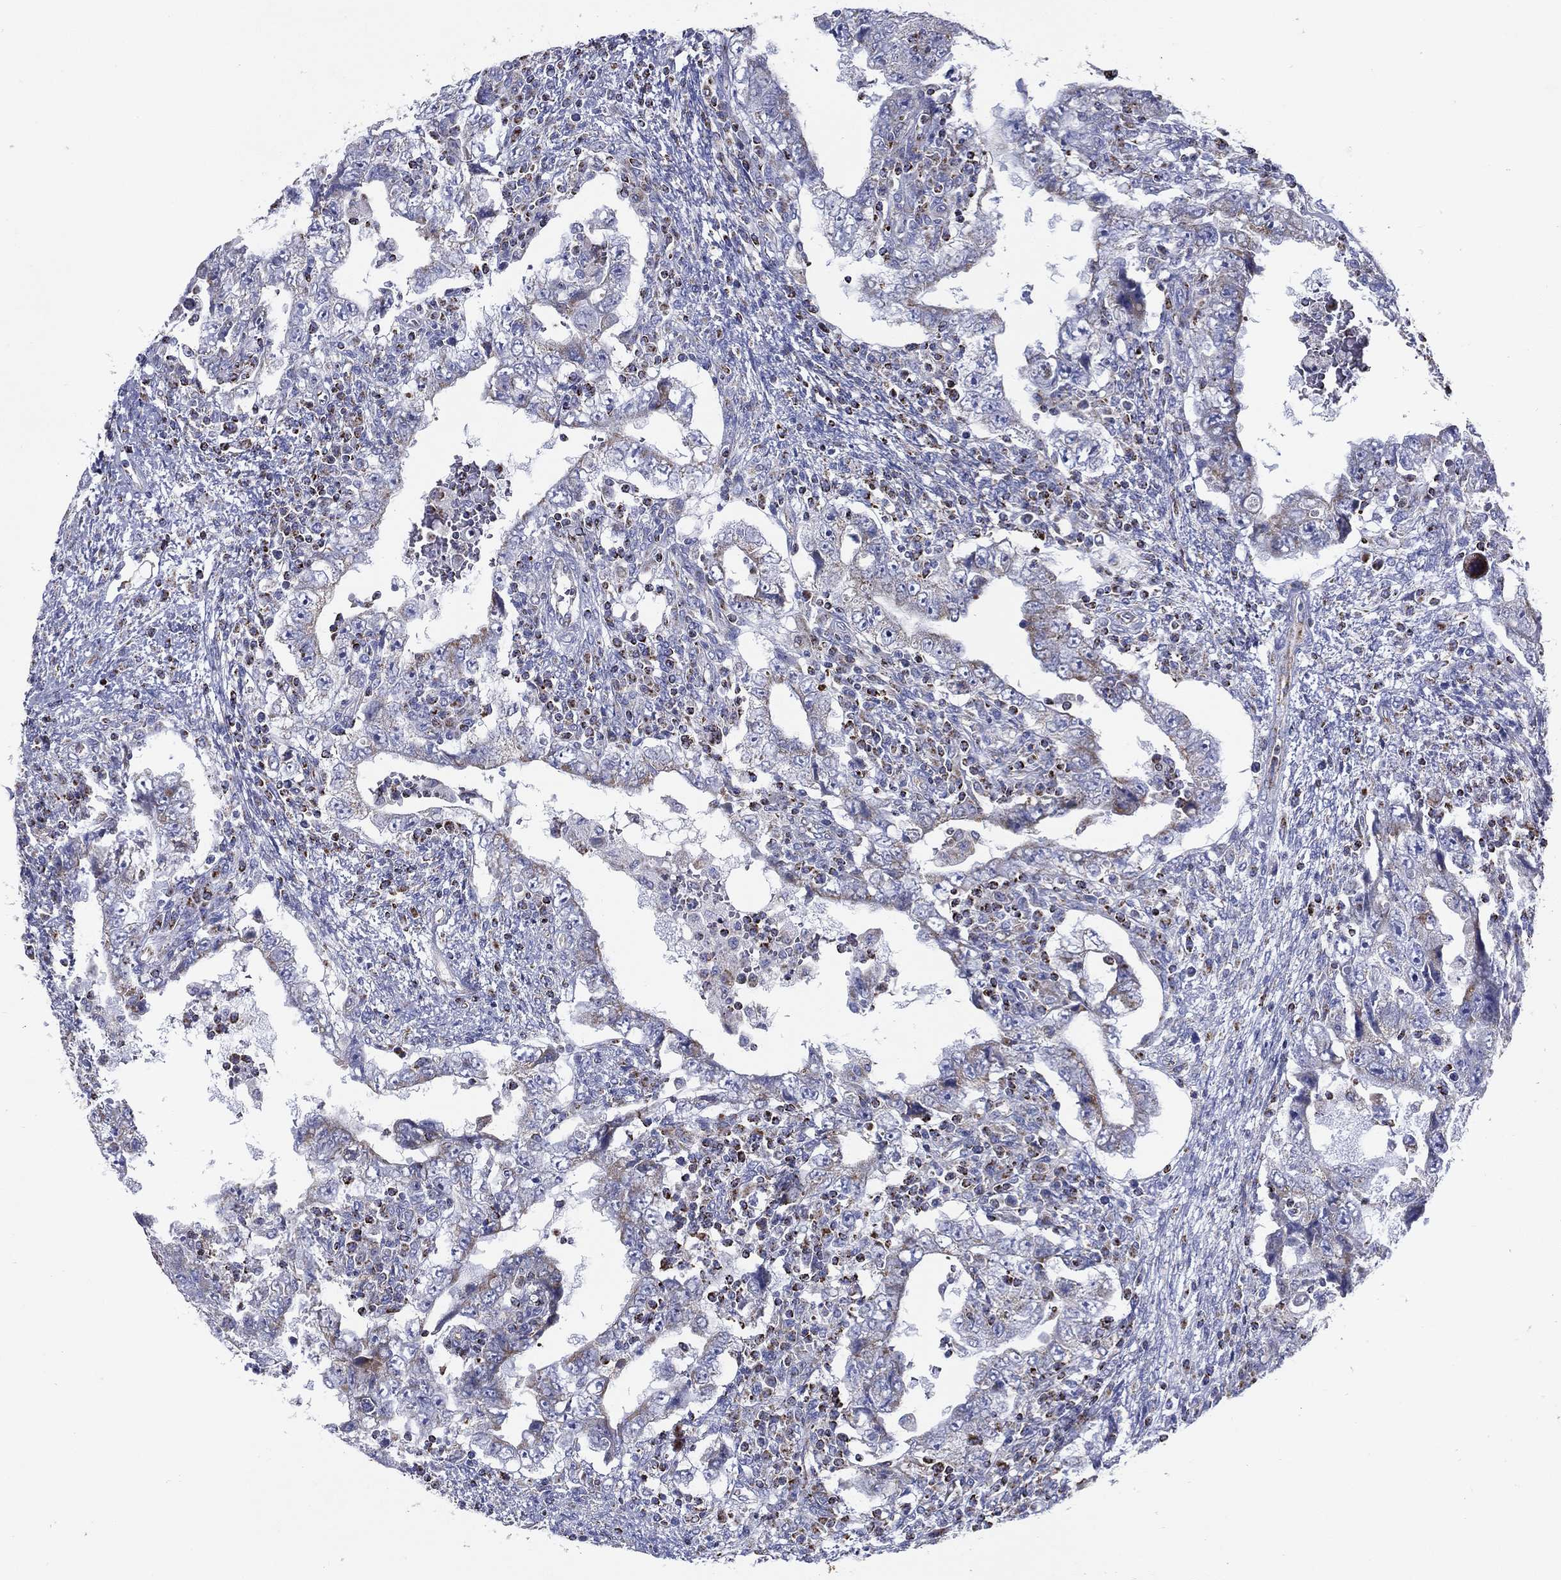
{"staining": {"intensity": "negative", "quantity": "none", "location": "none"}, "tissue": "testis cancer", "cell_type": "Tumor cells", "image_type": "cancer", "snomed": [{"axis": "morphology", "description": "Carcinoma, Embryonal, NOS"}, {"axis": "topography", "description": "Testis"}], "caption": "An IHC image of testis embryonal carcinoma is shown. There is no staining in tumor cells of testis embryonal carcinoma.", "gene": "SFXN1", "patient": {"sex": "male", "age": 26}}